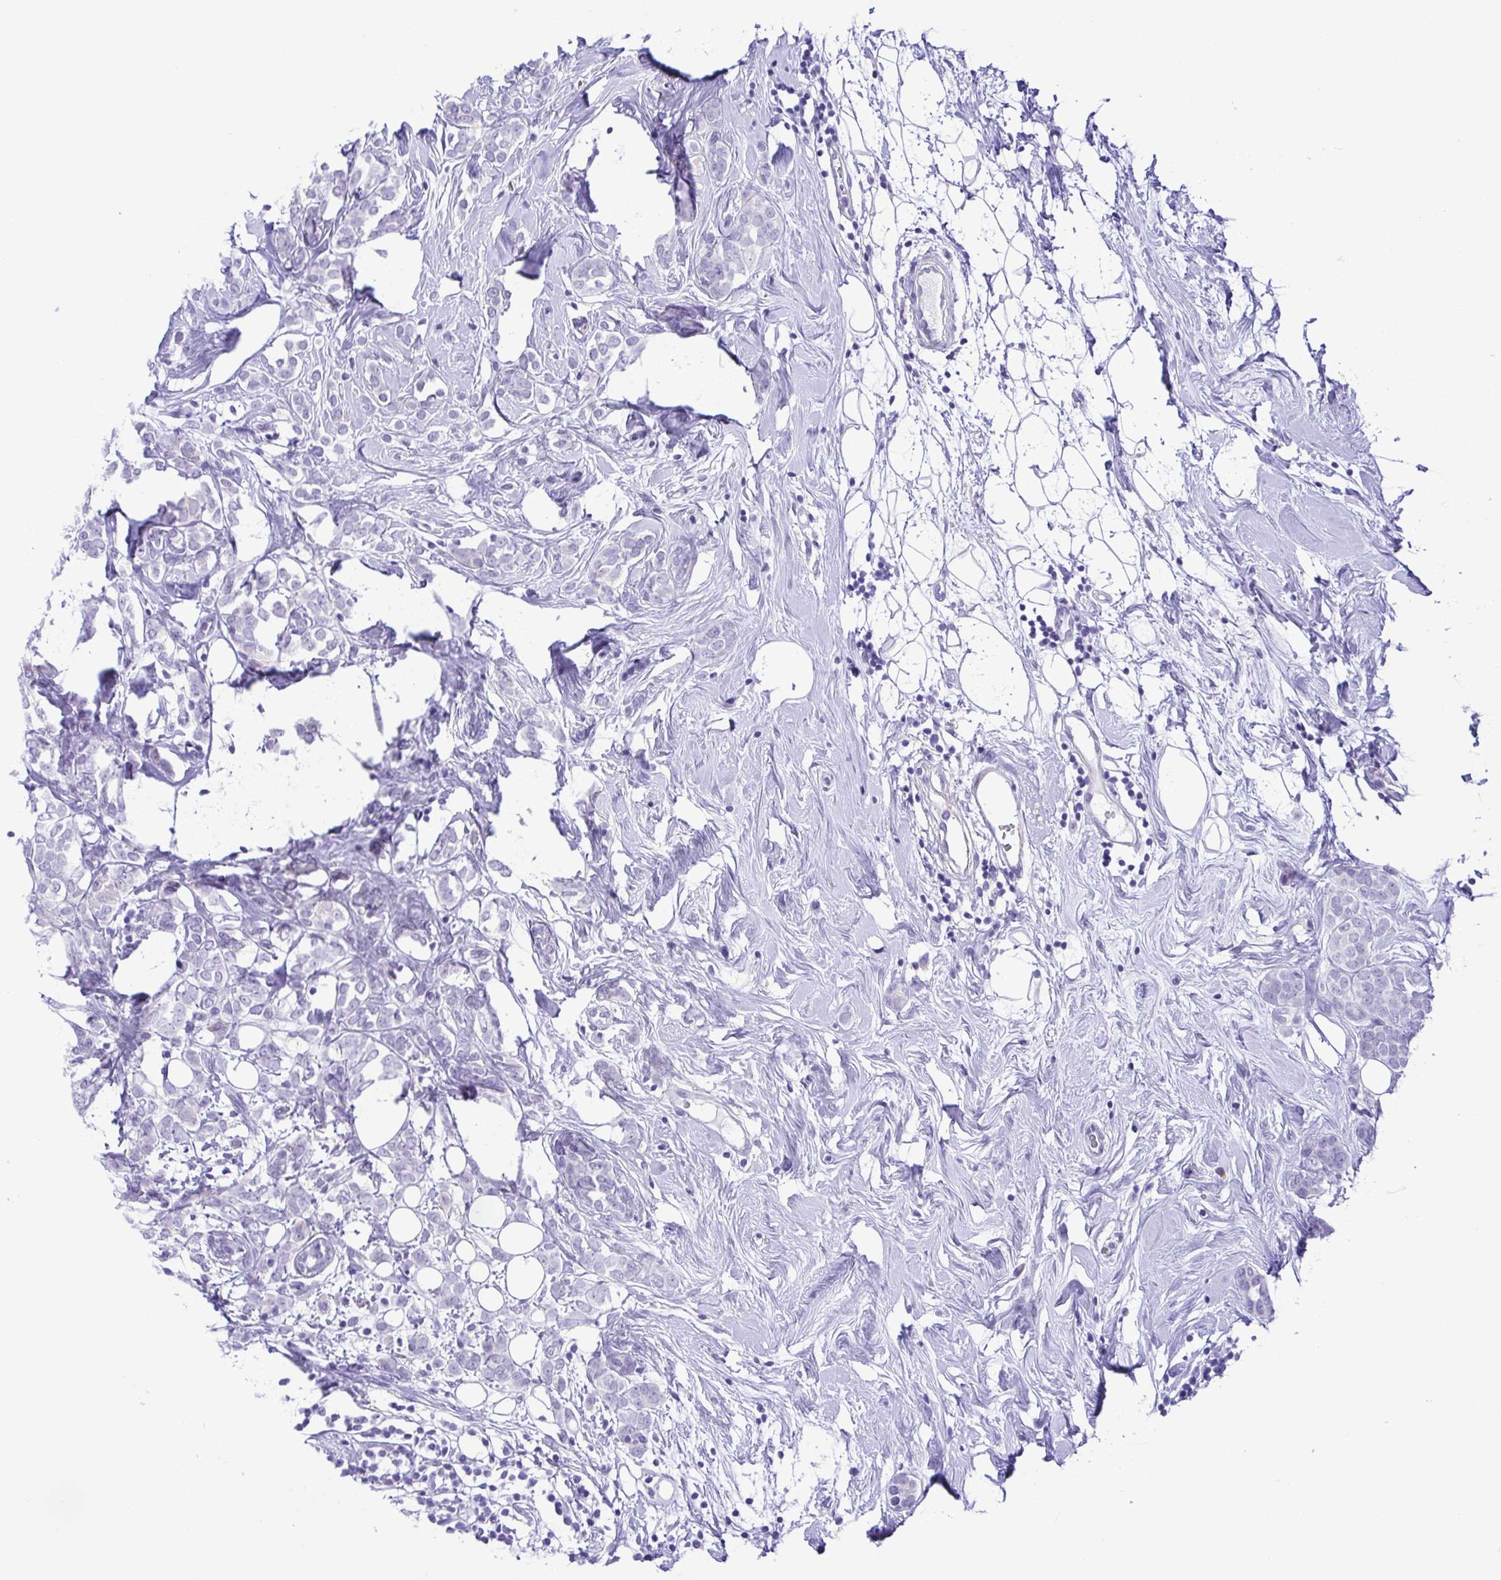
{"staining": {"intensity": "negative", "quantity": "none", "location": "none"}, "tissue": "breast cancer", "cell_type": "Tumor cells", "image_type": "cancer", "snomed": [{"axis": "morphology", "description": "Lobular carcinoma"}, {"axis": "topography", "description": "Breast"}], "caption": "Human breast lobular carcinoma stained for a protein using IHC exhibits no expression in tumor cells.", "gene": "PAK3", "patient": {"sex": "female", "age": 49}}